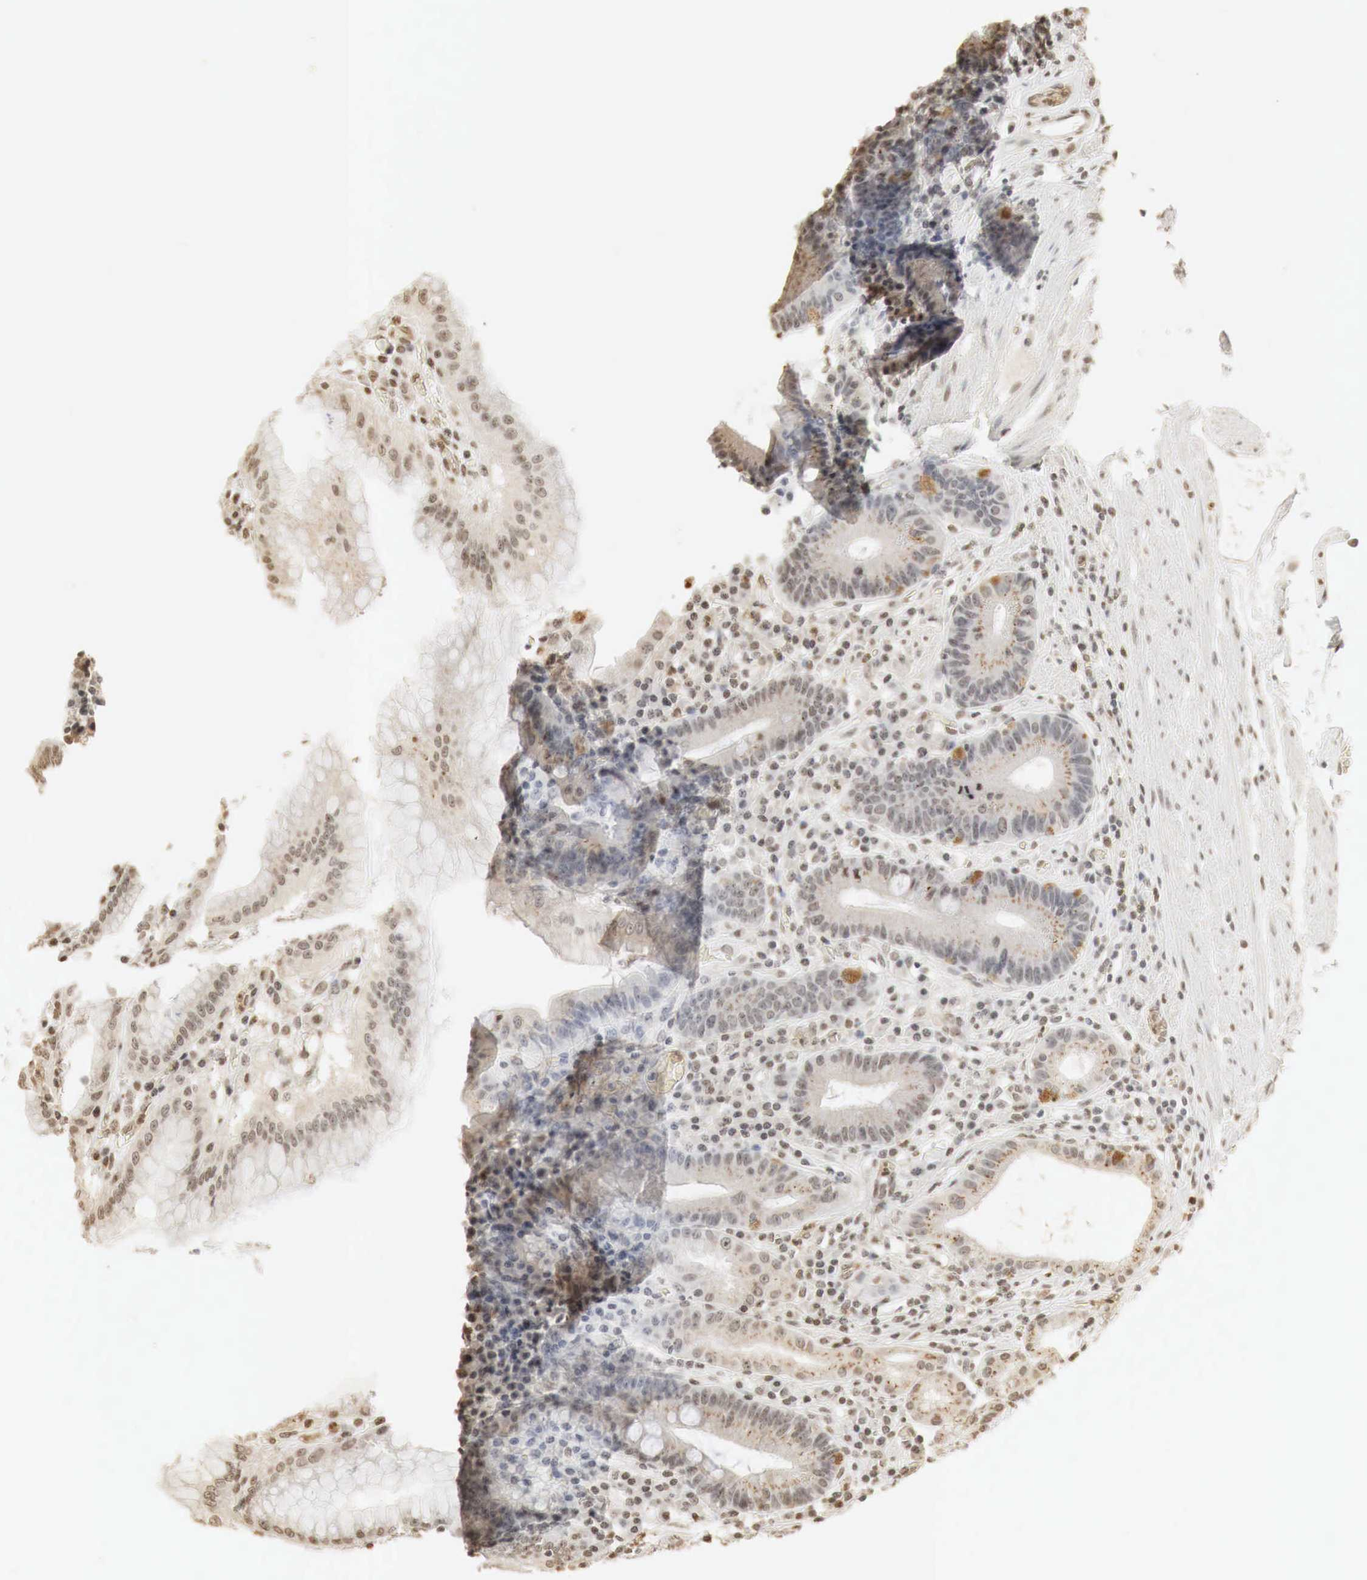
{"staining": {"intensity": "moderate", "quantity": "25%-75%", "location": "nuclear"}, "tissue": "stomach", "cell_type": "Glandular cells", "image_type": "normal", "snomed": [{"axis": "morphology", "description": "Normal tissue, NOS"}, {"axis": "topography", "description": "Stomach, lower"}], "caption": "Immunohistochemical staining of benign stomach displays medium levels of moderate nuclear staining in approximately 25%-75% of glandular cells.", "gene": "ERBB4", "patient": {"sex": "male", "age": 58}}